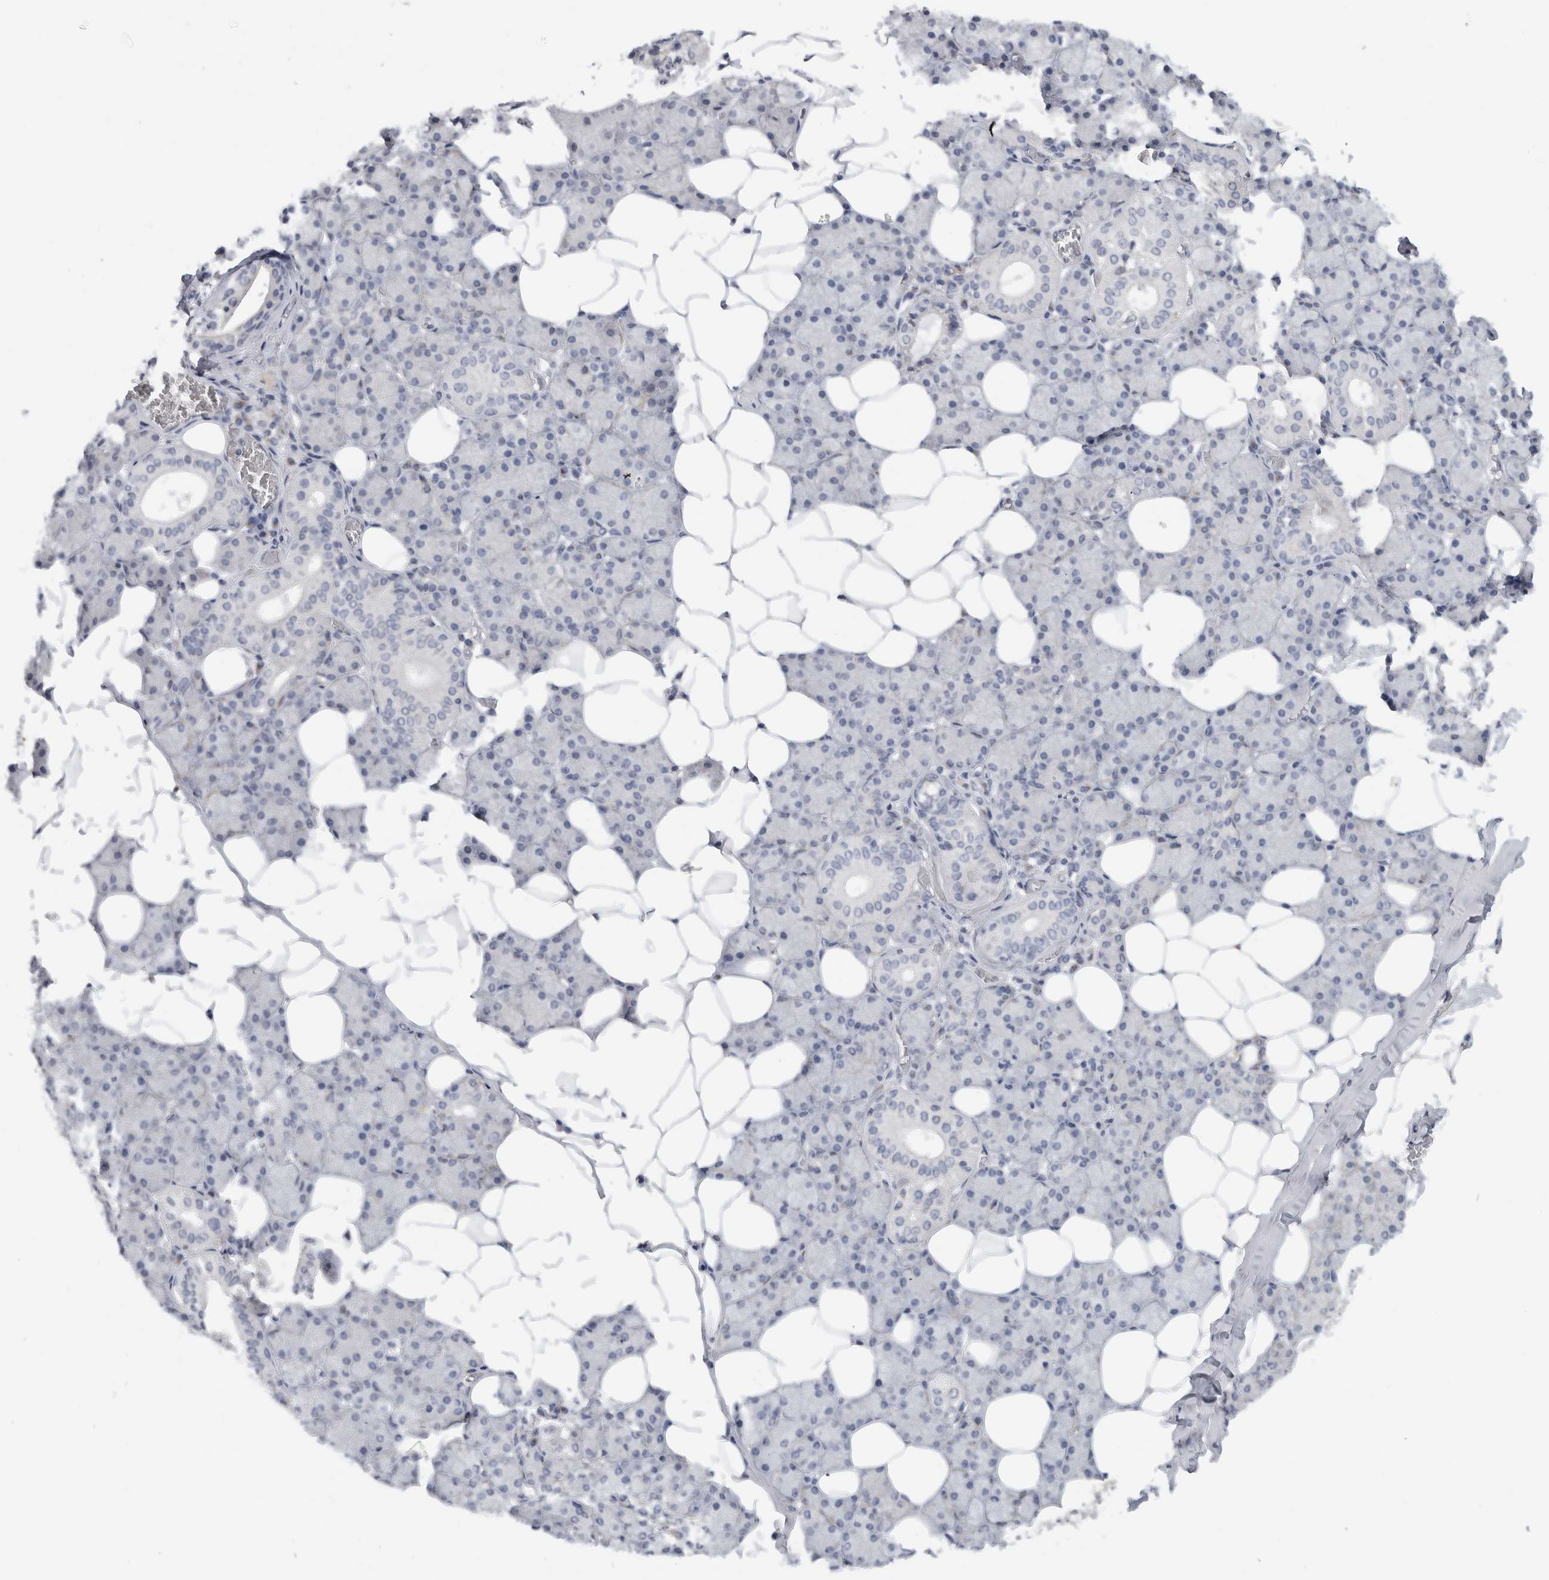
{"staining": {"intensity": "negative", "quantity": "none", "location": "none"}, "tissue": "salivary gland", "cell_type": "Glandular cells", "image_type": "normal", "snomed": [{"axis": "morphology", "description": "Normal tissue, NOS"}, {"axis": "topography", "description": "Salivary gland"}], "caption": "Immunohistochemical staining of normal human salivary gland shows no significant expression in glandular cells. Nuclei are stained in blue.", "gene": "MGAT1", "patient": {"sex": "female", "age": 33}}